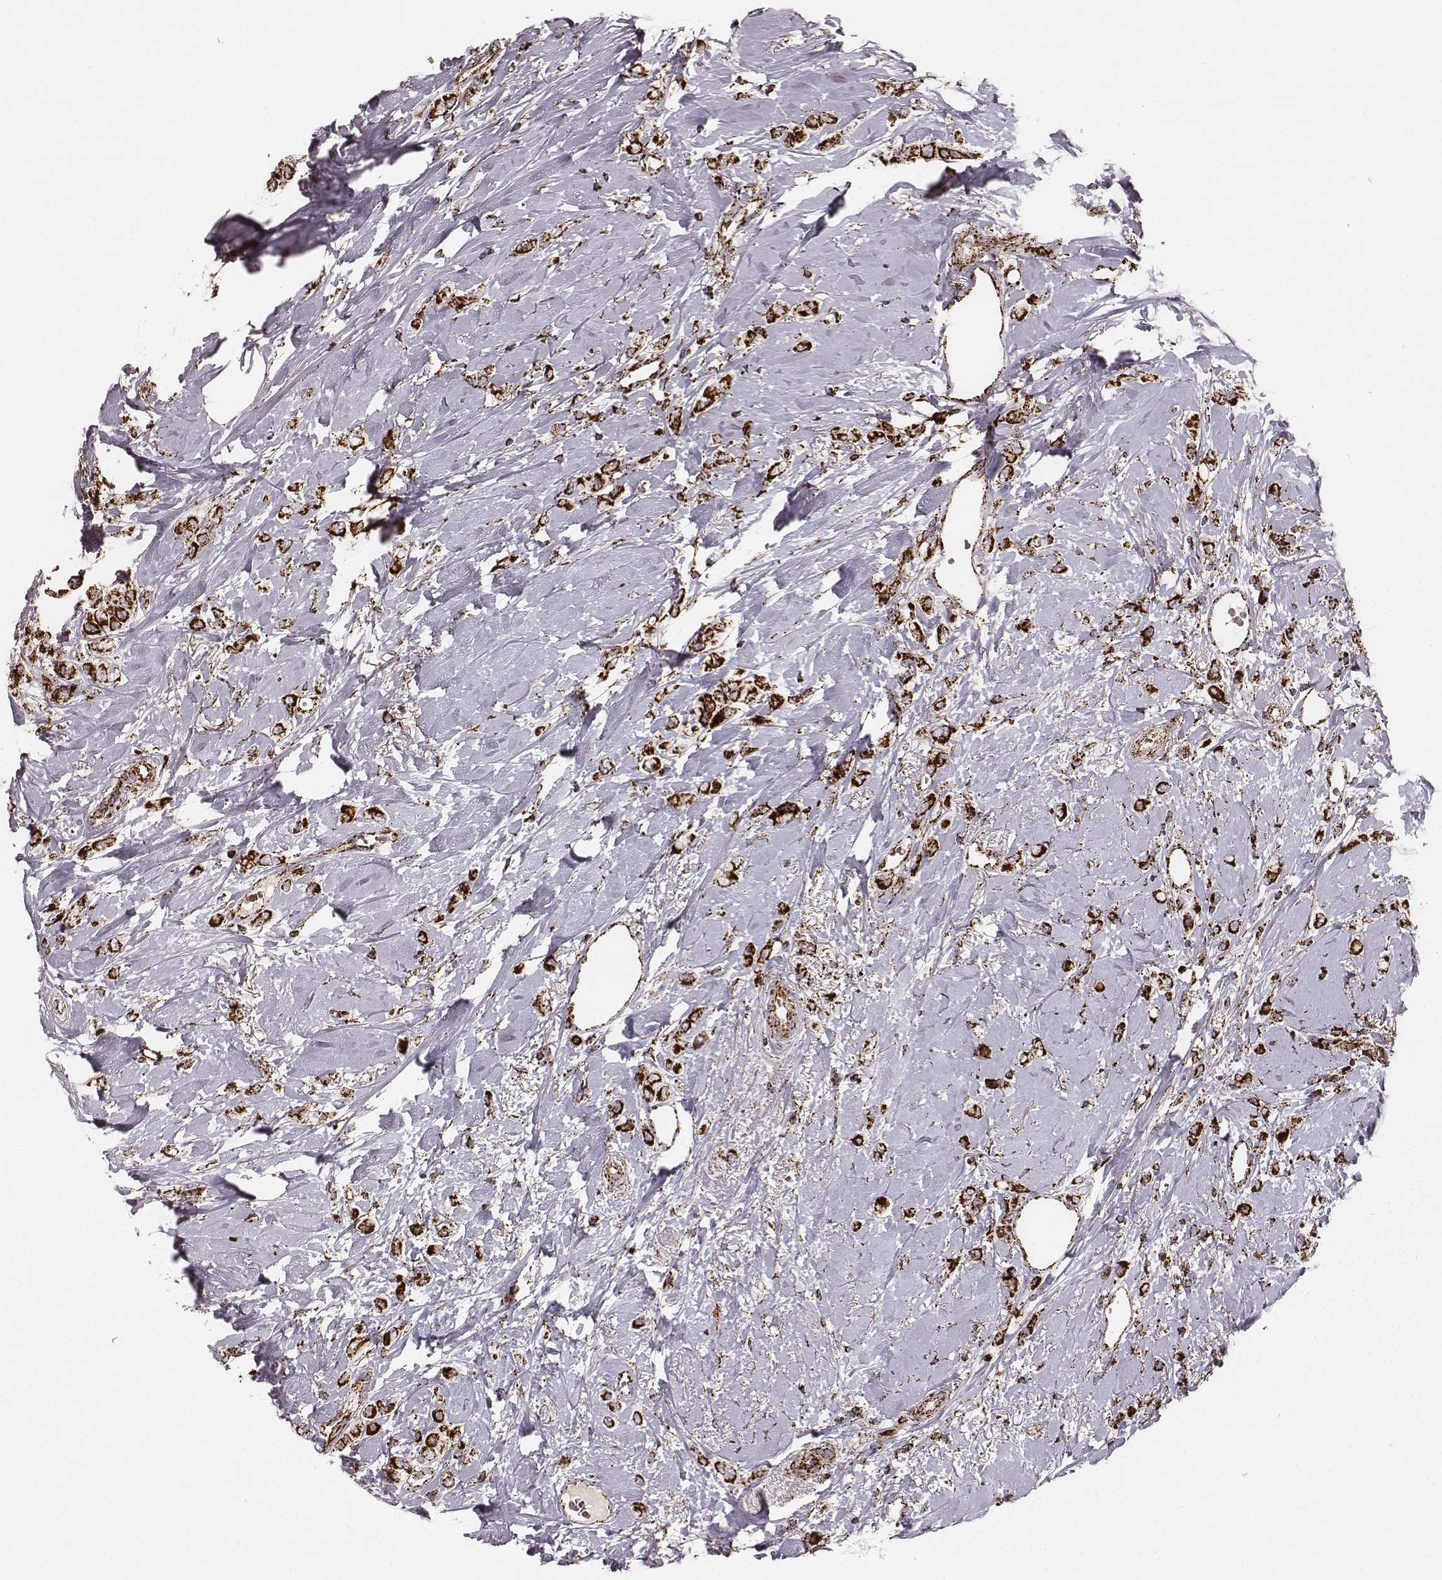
{"staining": {"intensity": "strong", "quantity": ">75%", "location": "cytoplasmic/membranous"}, "tissue": "breast cancer", "cell_type": "Tumor cells", "image_type": "cancer", "snomed": [{"axis": "morphology", "description": "Lobular carcinoma"}, {"axis": "topography", "description": "Breast"}], "caption": "Breast cancer (lobular carcinoma) stained with DAB (3,3'-diaminobenzidine) immunohistochemistry (IHC) demonstrates high levels of strong cytoplasmic/membranous expression in approximately >75% of tumor cells. (DAB IHC, brown staining for protein, blue staining for nuclei).", "gene": "TUFM", "patient": {"sex": "female", "age": 66}}